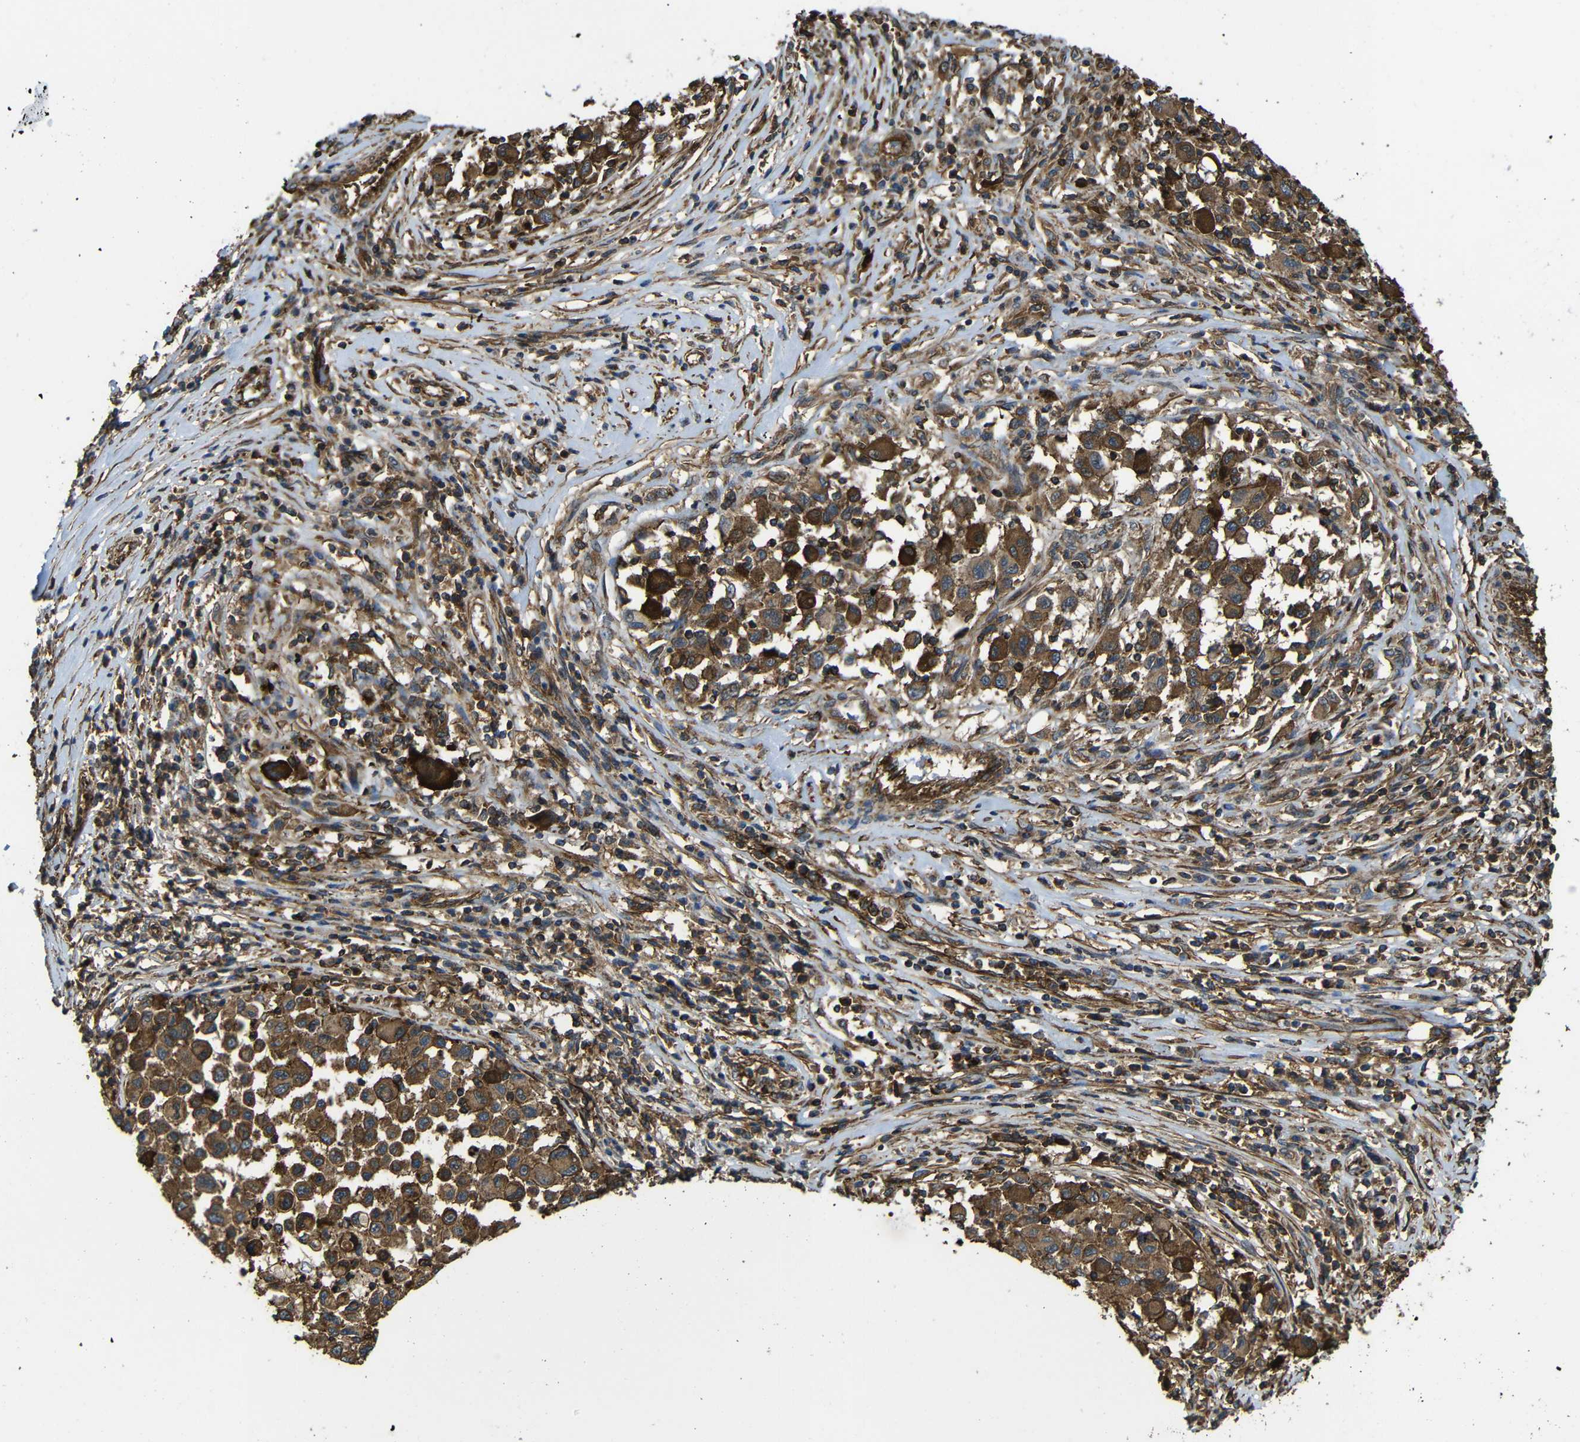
{"staining": {"intensity": "moderate", "quantity": ">75%", "location": "cytoplasmic/membranous"}, "tissue": "melanoma", "cell_type": "Tumor cells", "image_type": "cancer", "snomed": [{"axis": "morphology", "description": "Malignant melanoma, Metastatic site"}, {"axis": "topography", "description": "Lymph node"}], "caption": "A brown stain labels moderate cytoplasmic/membranous expression of a protein in malignant melanoma (metastatic site) tumor cells. The staining is performed using DAB brown chromogen to label protein expression. The nuclei are counter-stained blue using hematoxylin.", "gene": "PTCH1", "patient": {"sex": "male", "age": 61}}